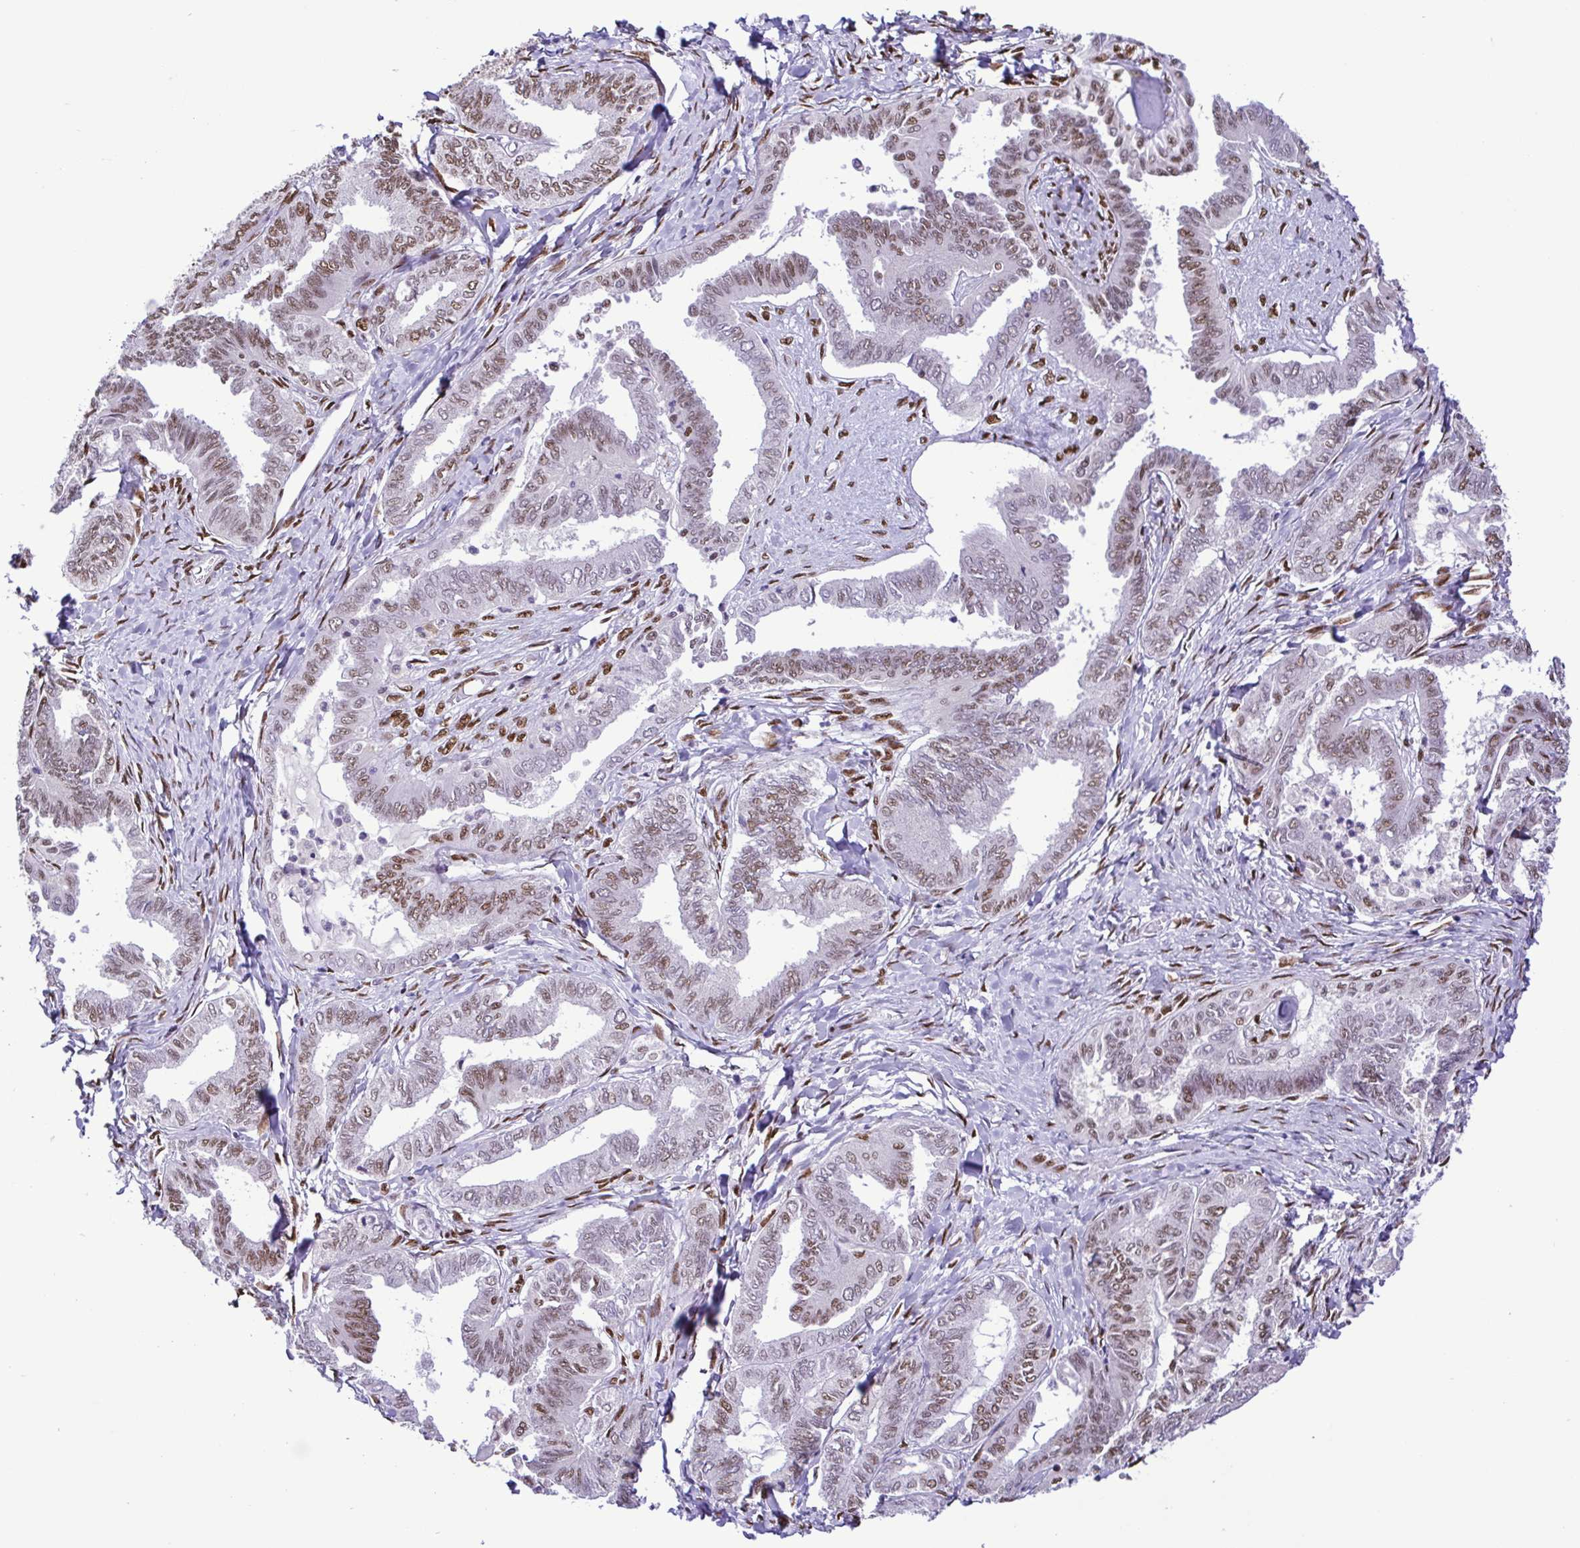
{"staining": {"intensity": "moderate", "quantity": "25%-75%", "location": "nuclear"}, "tissue": "ovarian cancer", "cell_type": "Tumor cells", "image_type": "cancer", "snomed": [{"axis": "morphology", "description": "Carcinoma, endometroid"}, {"axis": "topography", "description": "Ovary"}], "caption": "A micrograph of endometroid carcinoma (ovarian) stained for a protein exhibits moderate nuclear brown staining in tumor cells.", "gene": "TRIM28", "patient": {"sex": "female", "age": 70}}